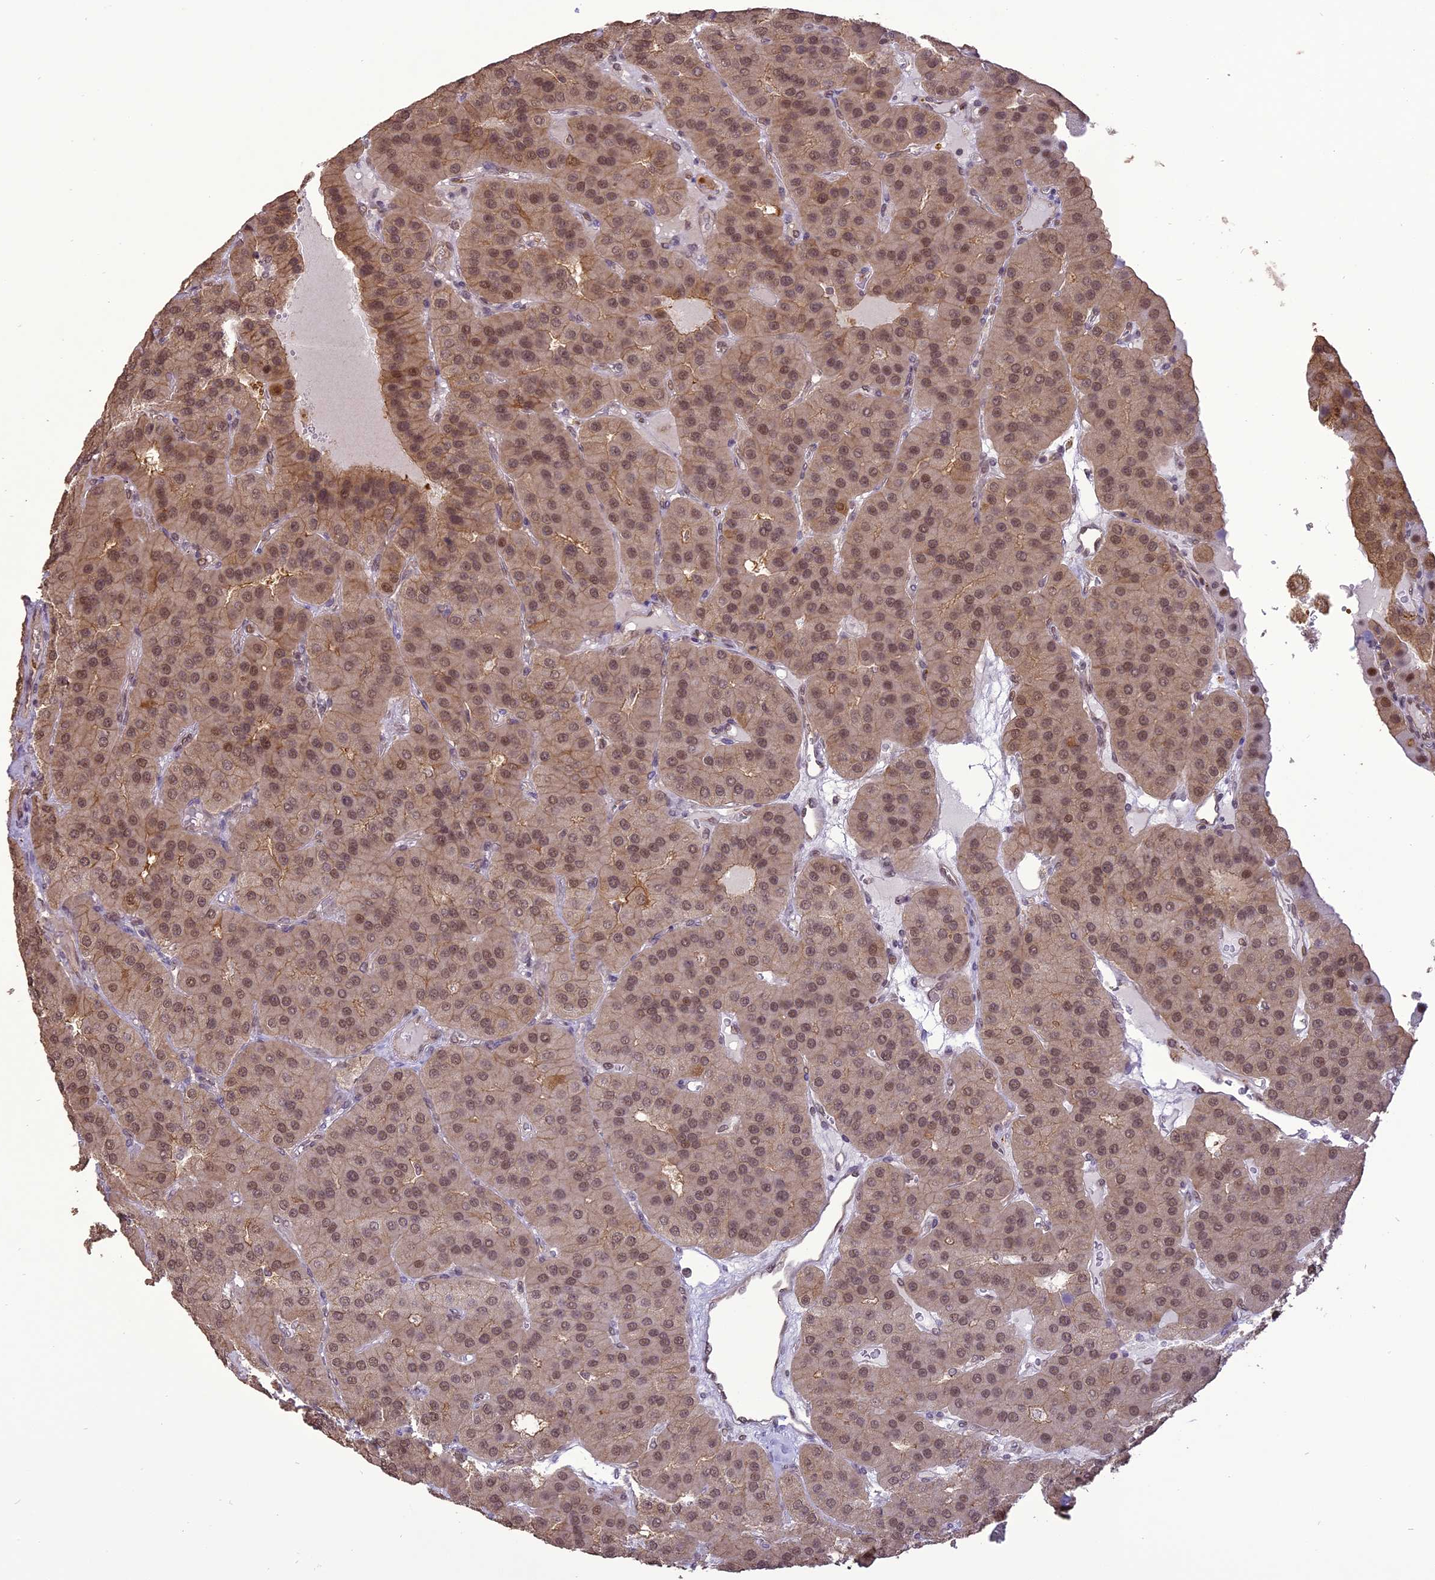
{"staining": {"intensity": "moderate", "quantity": ">75%", "location": "cytoplasmic/membranous,nuclear"}, "tissue": "parathyroid gland", "cell_type": "Glandular cells", "image_type": "normal", "snomed": [{"axis": "morphology", "description": "Normal tissue, NOS"}, {"axis": "morphology", "description": "Adenoma, NOS"}, {"axis": "topography", "description": "Parathyroid gland"}], "caption": "A high-resolution image shows immunohistochemistry (IHC) staining of unremarkable parathyroid gland, which reveals moderate cytoplasmic/membranous,nuclear expression in about >75% of glandular cells.", "gene": "TIGD7", "patient": {"sex": "female", "age": 86}}